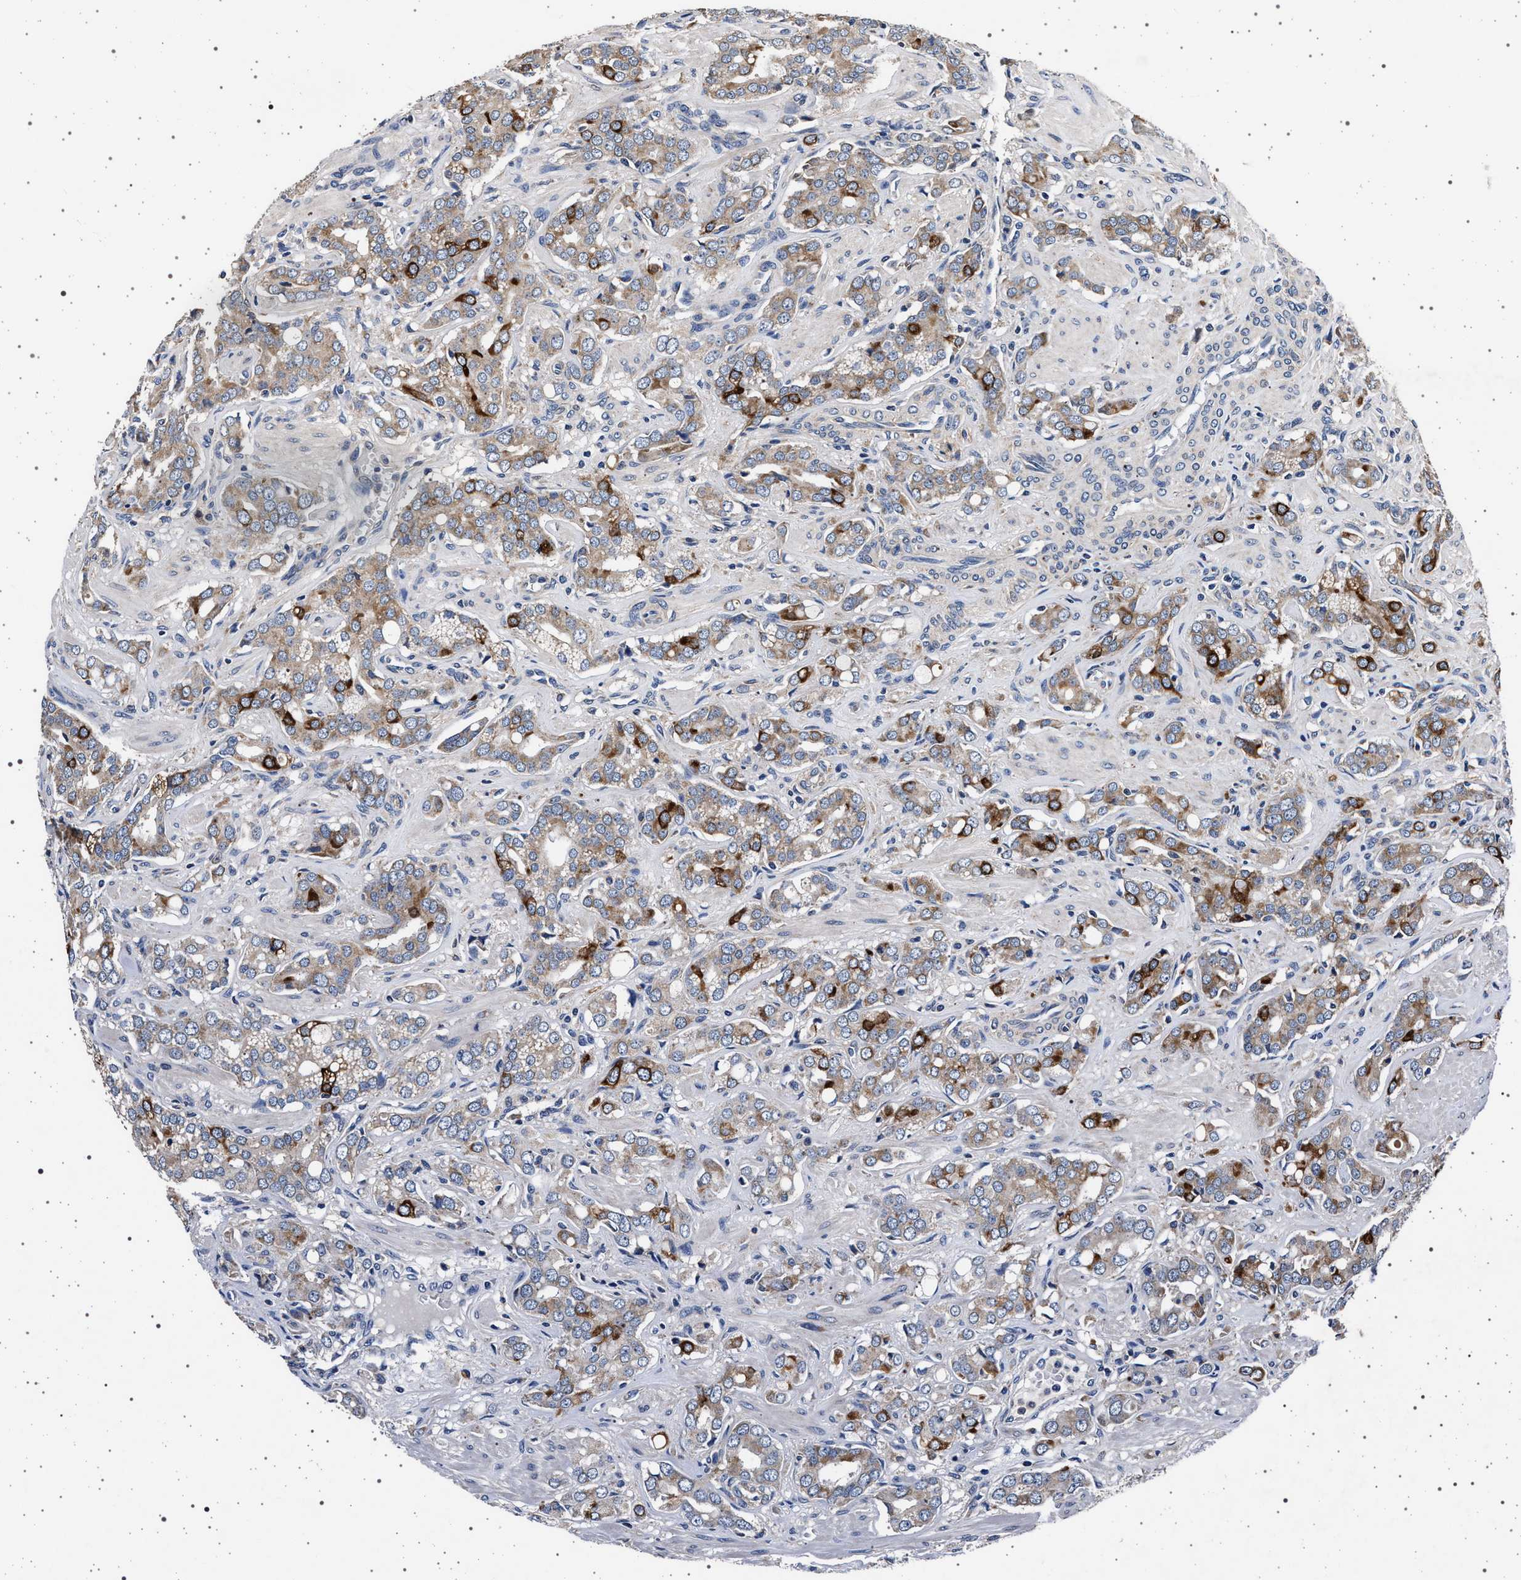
{"staining": {"intensity": "strong", "quantity": "<25%", "location": "cytoplasmic/membranous"}, "tissue": "prostate cancer", "cell_type": "Tumor cells", "image_type": "cancer", "snomed": [{"axis": "morphology", "description": "Adenocarcinoma, High grade"}, {"axis": "topography", "description": "Prostate"}], "caption": "Protein analysis of prostate high-grade adenocarcinoma tissue displays strong cytoplasmic/membranous positivity in about <25% of tumor cells. (brown staining indicates protein expression, while blue staining denotes nuclei).", "gene": "MAP3K2", "patient": {"sex": "male", "age": 52}}